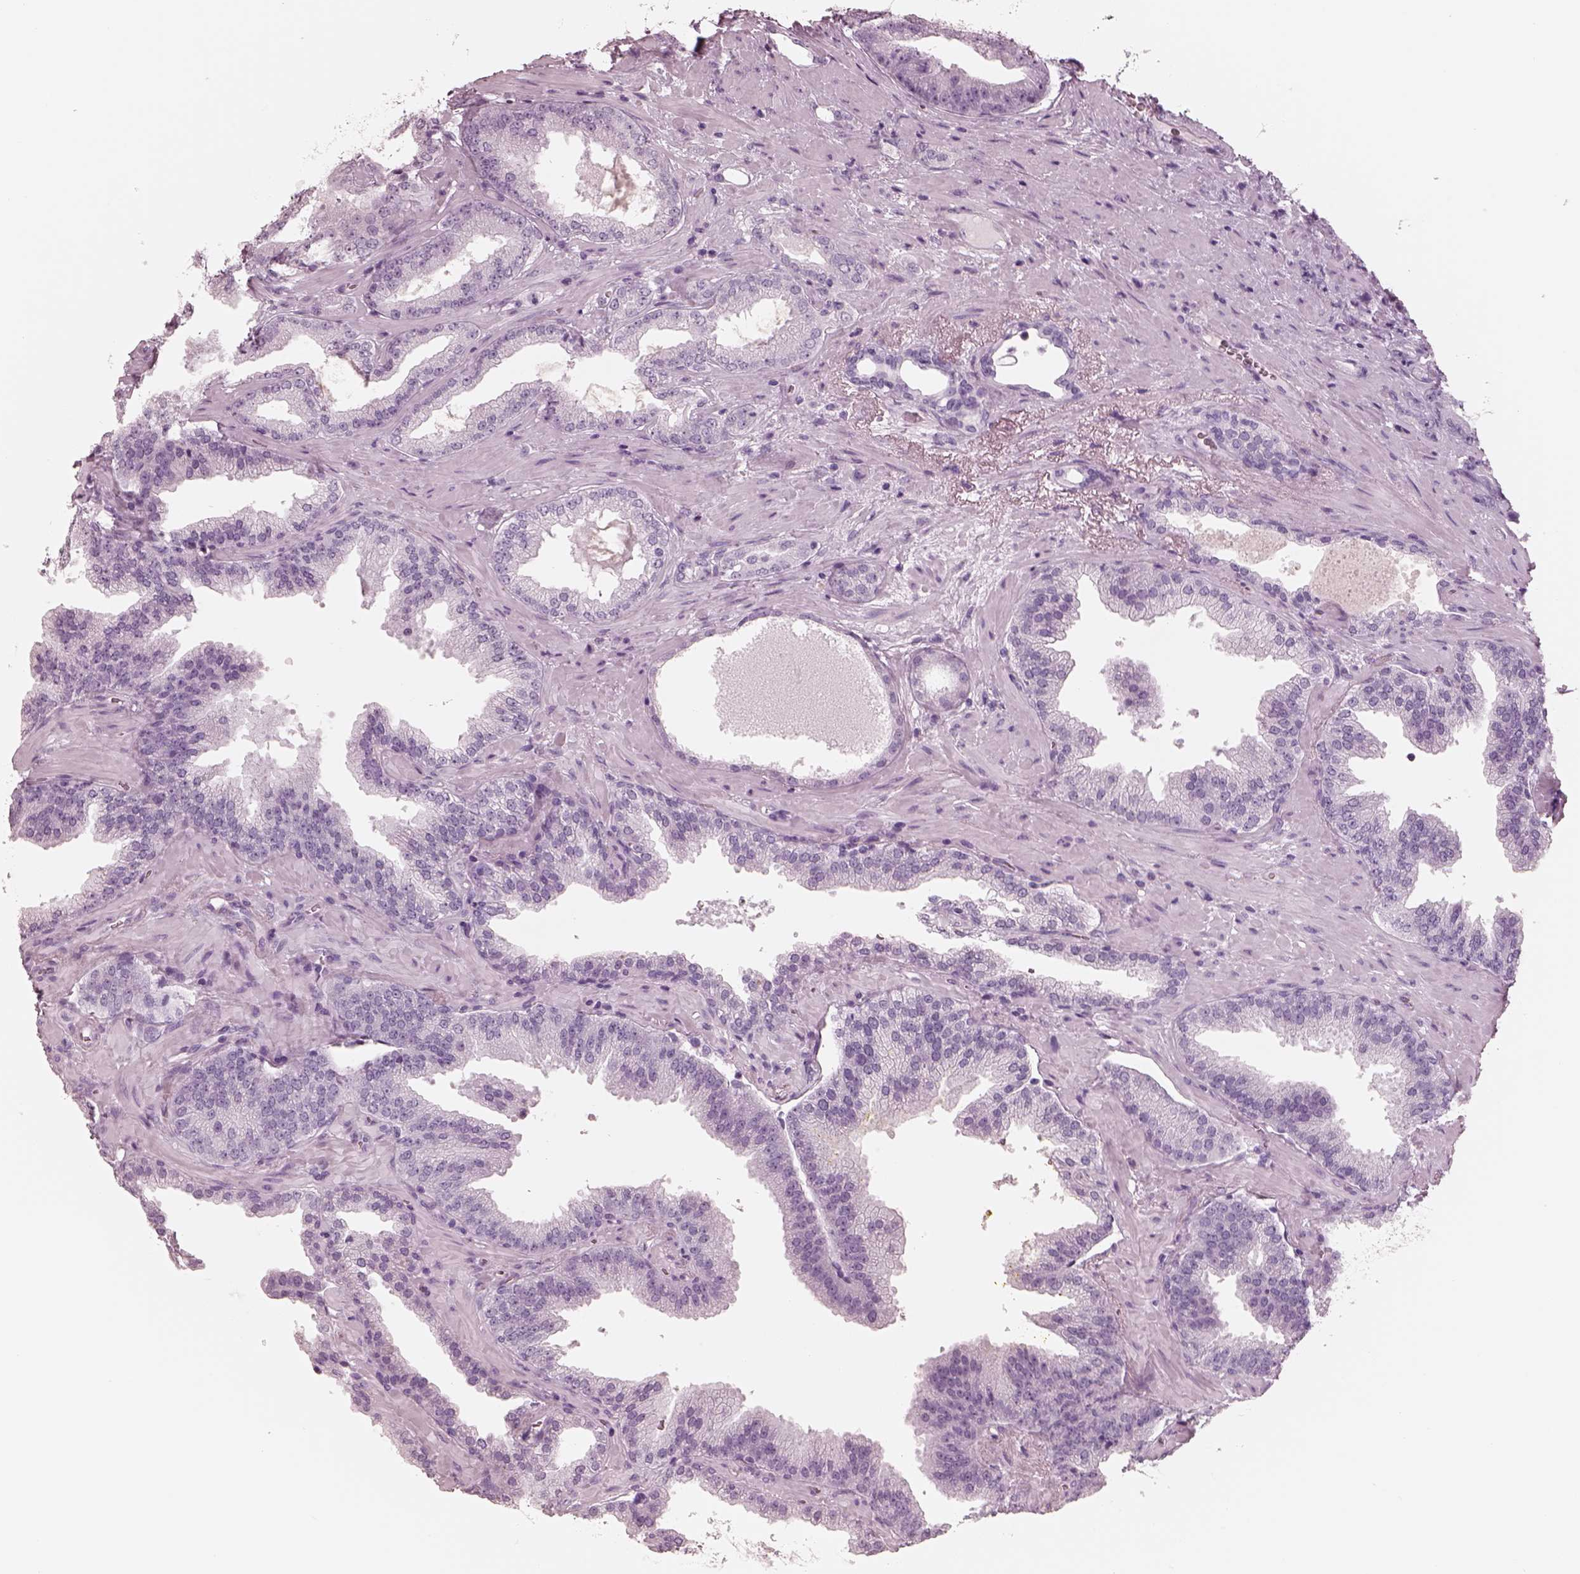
{"staining": {"intensity": "negative", "quantity": "none", "location": "none"}, "tissue": "prostate cancer", "cell_type": "Tumor cells", "image_type": "cancer", "snomed": [{"axis": "morphology", "description": "Adenocarcinoma, NOS"}, {"axis": "topography", "description": "Prostate"}], "caption": "A high-resolution photomicrograph shows immunohistochemistry staining of prostate cancer (adenocarcinoma), which reveals no significant expression in tumor cells.", "gene": "ELANE", "patient": {"sex": "male", "age": 63}}